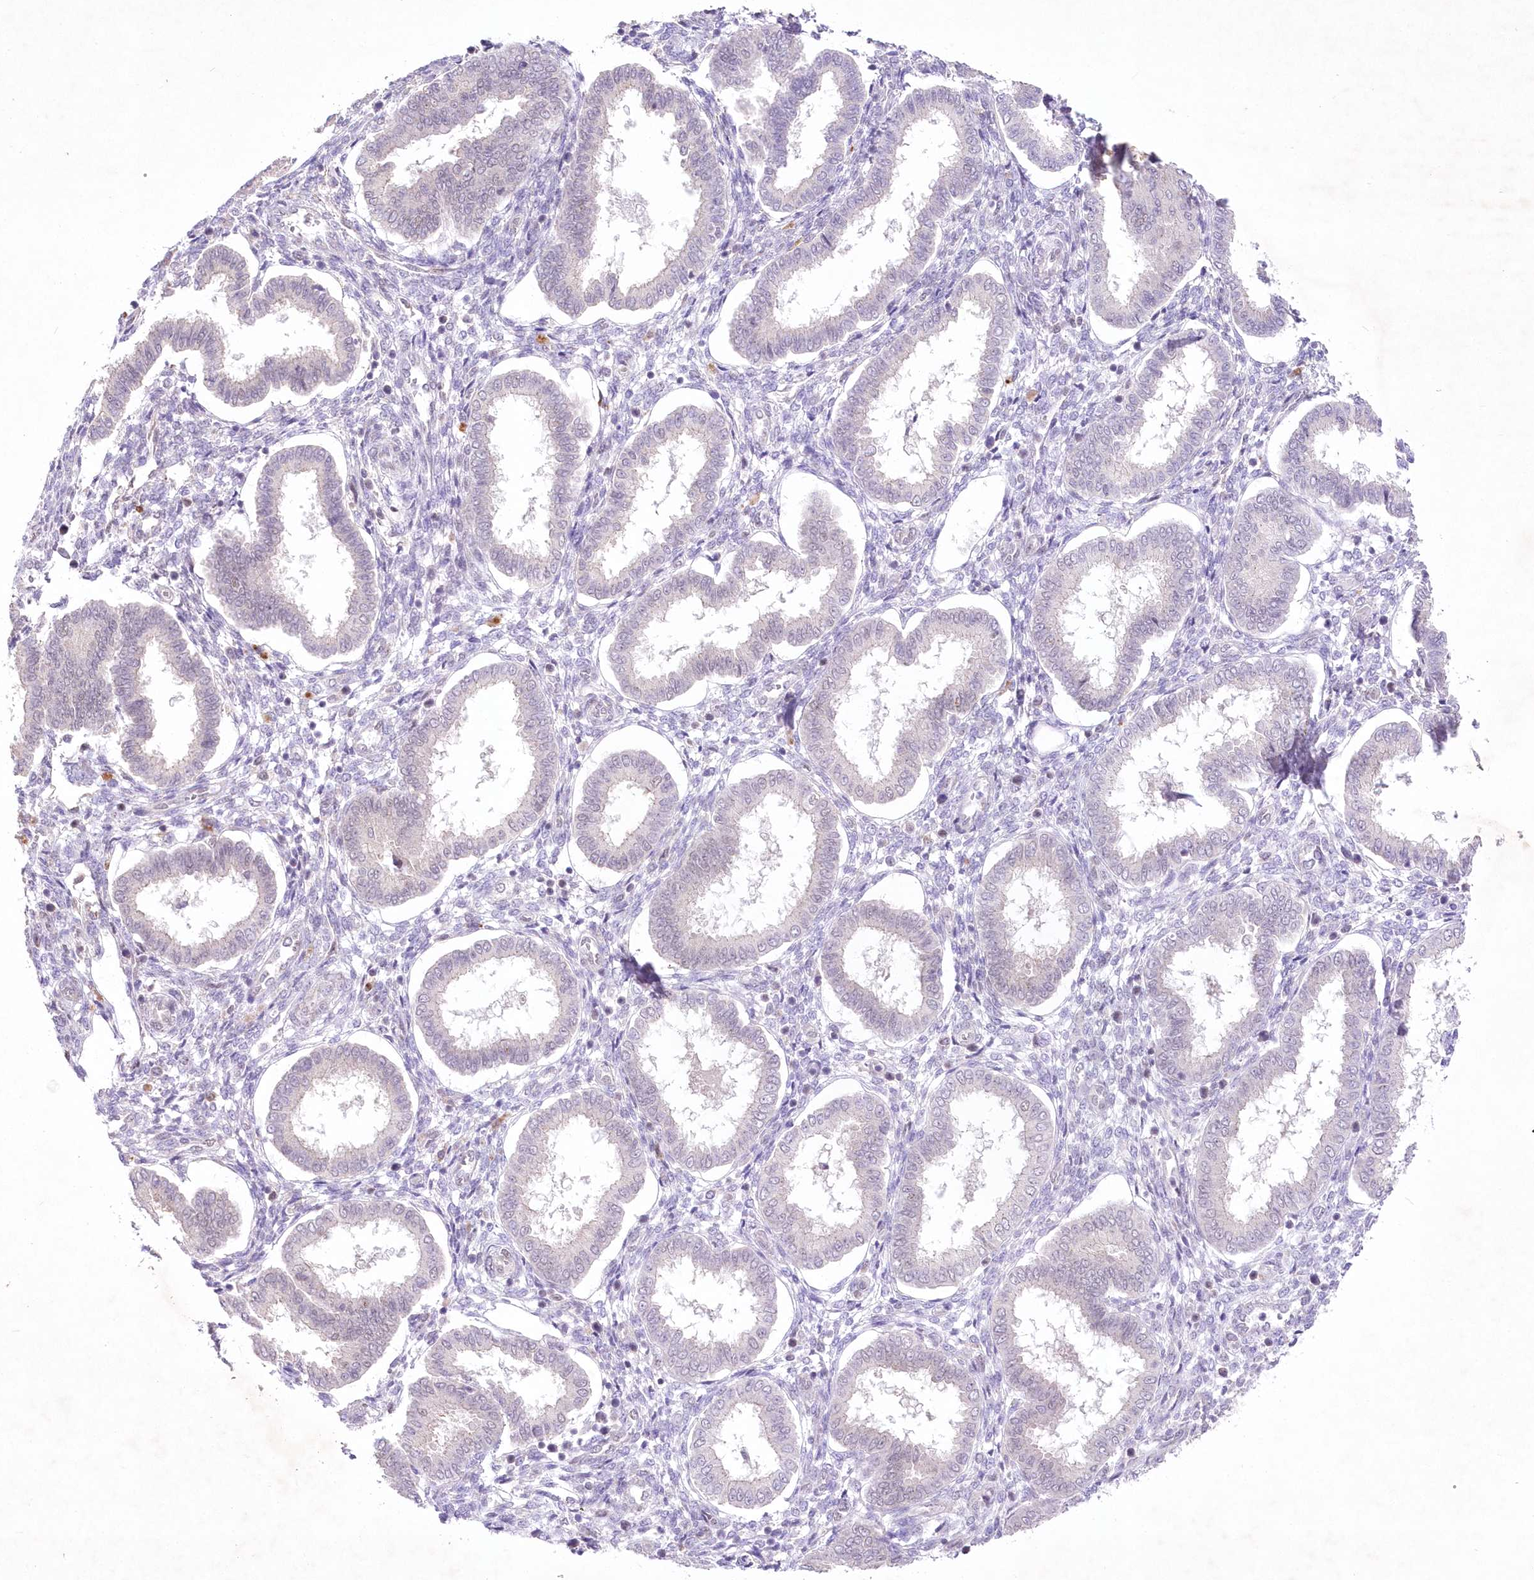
{"staining": {"intensity": "weak", "quantity": "<25%", "location": "nuclear"}, "tissue": "endometrium", "cell_type": "Cells in endometrial stroma", "image_type": "normal", "snomed": [{"axis": "morphology", "description": "Normal tissue, NOS"}, {"axis": "topography", "description": "Endometrium"}], "caption": "This is an immunohistochemistry micrograph of normal endometrium. There is no staining in cells in endometrial stroma.", "gene": "ENSG00000275740", "patient": {"sex": "female", "age": 24}}